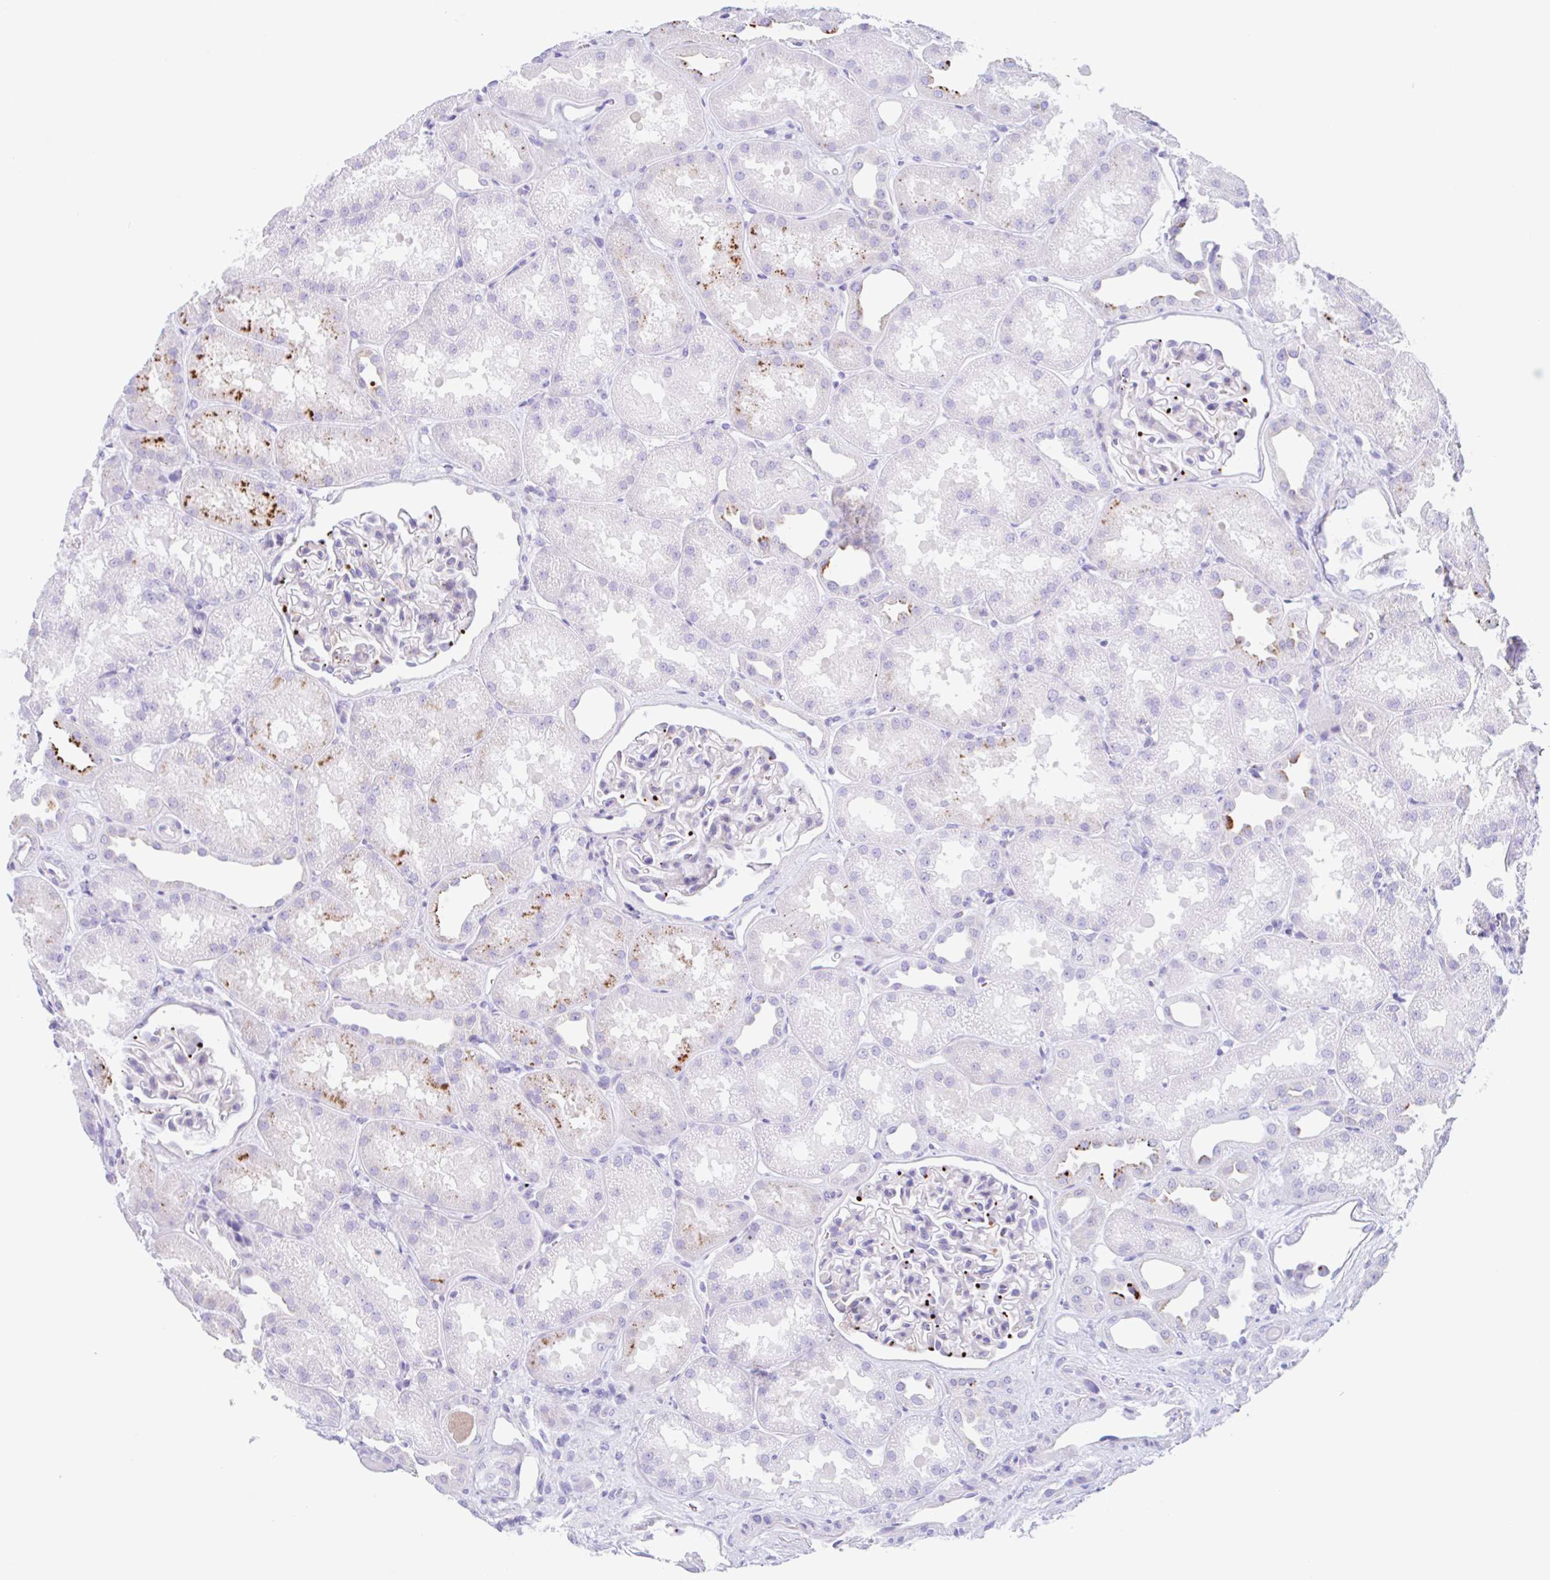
{"staining": {"intensity": "strong", "quantity": "<25%", "location": "cytoplasmic/membranous"}, "tissue": "kidney", "cell_type": "Cells in glomeruli", "image_type": "normal", "snomed": [{"axis": "morphology", "description": "Normal tissue, NOS"}, {"axis": "topography", "description": "Kidney"}], "caption": "Protein staining of unremarkable kidney shows strong cytoplasmic/membranous expression in approximately <25% of cells in glomeruli. (Stains: DAB (3,3'-diaminobenzidine) in brown, nuclei in blue, Microscopy: brightfield microscopy at high magnification).", "gene": "ANKRD9", "patient": {"sex": "male", "age": 61}}